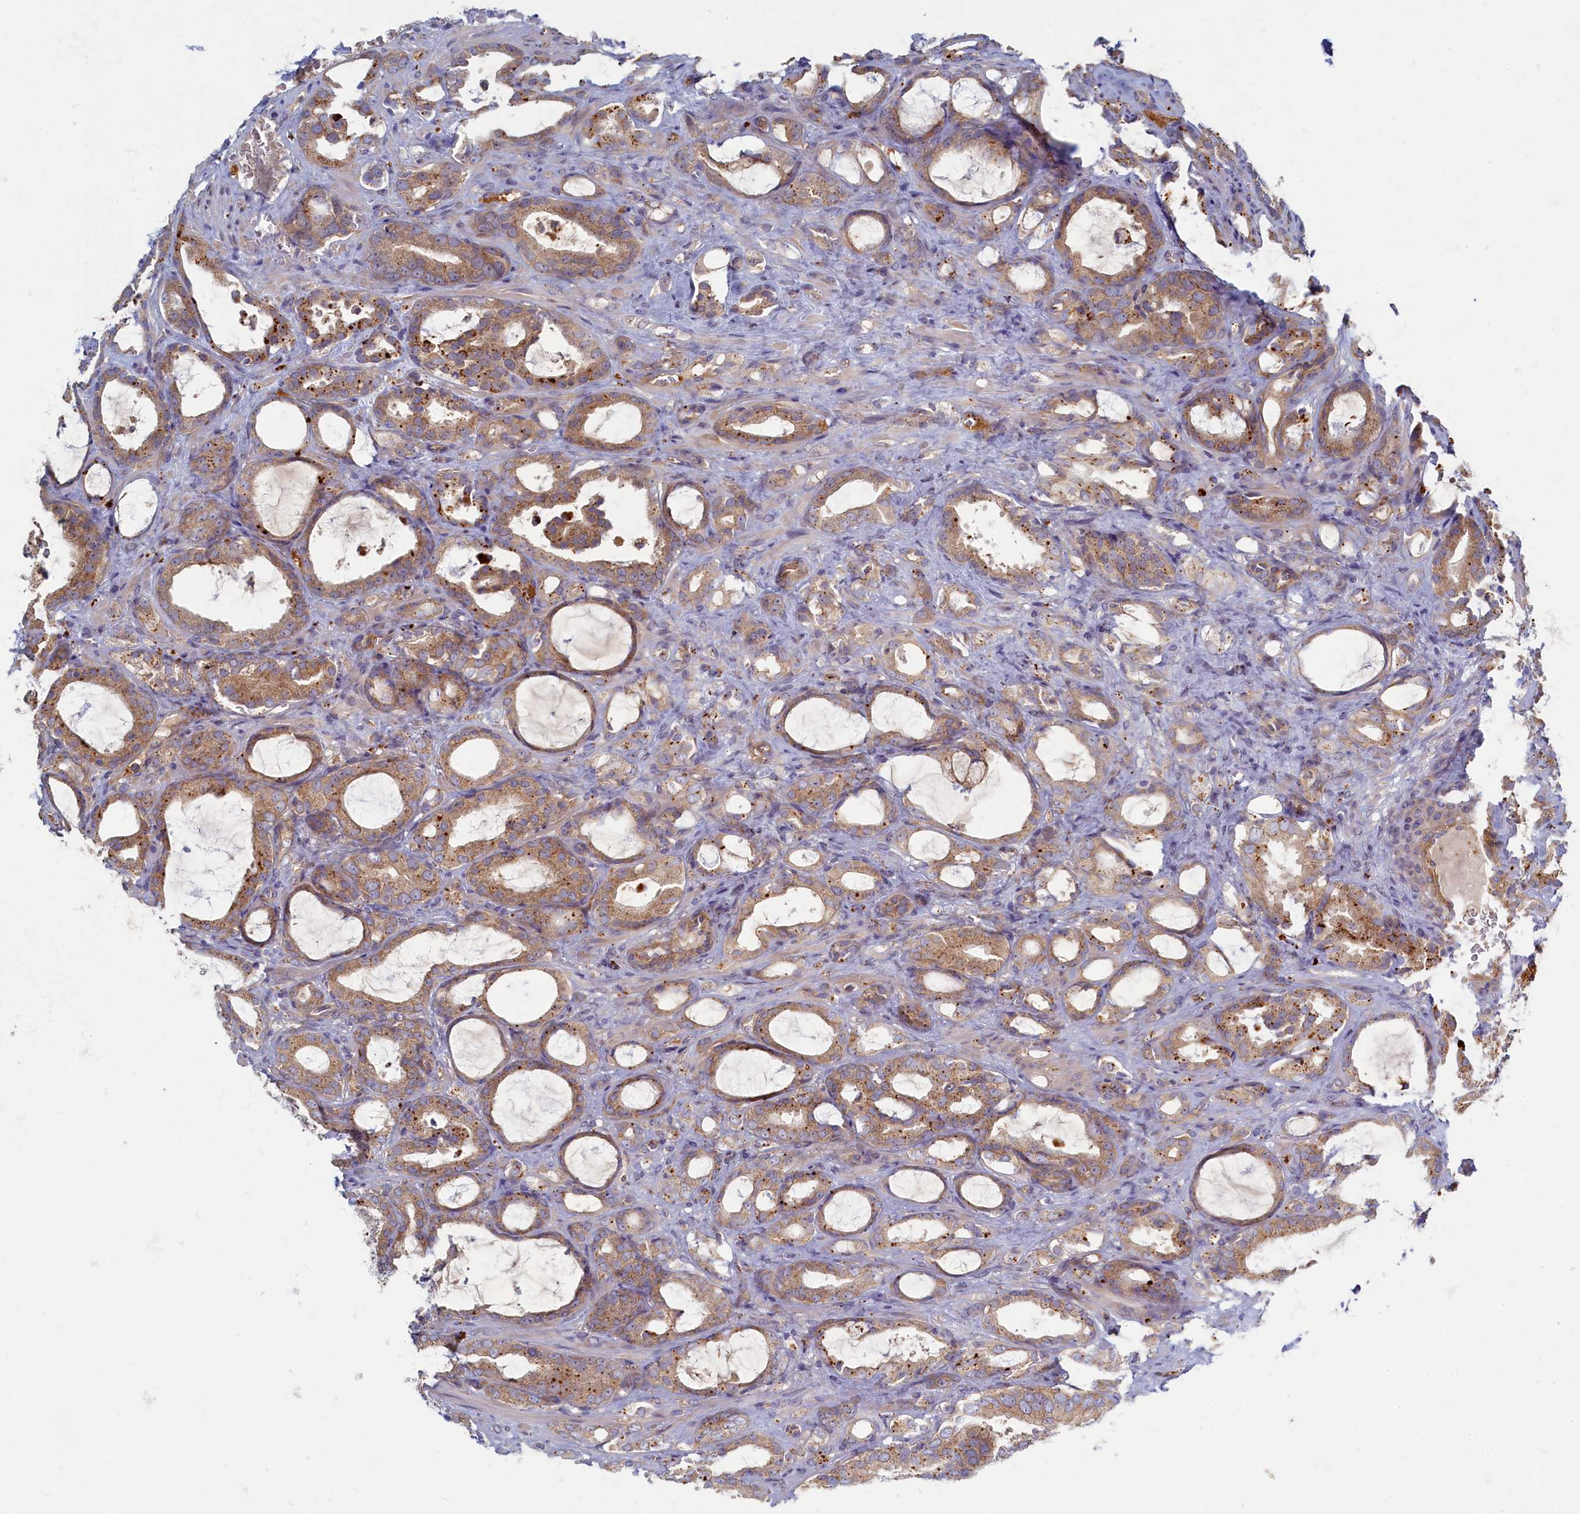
{"staining": {"intensity": "weak", "quantity": ">75%", "location": "cytoplasmic/membranous"}, "tissue": "prostate cancer", "cell_type": "Tumor cells", "image_type": "cancer", "snomed": [{"axis": "morphology", "description": "Adenocarcinoma, High grade"}, {"axis": "topography", "description": "Prostate"}], "caption": "Prostate cancer (high-grade adenocarcinoma) stained with IHC shows weak cytoplasmic/membranous staining in about >75% of tumor cells.", "gene": "PSMG2", "patient": {"sex": "male", "age": 72}}